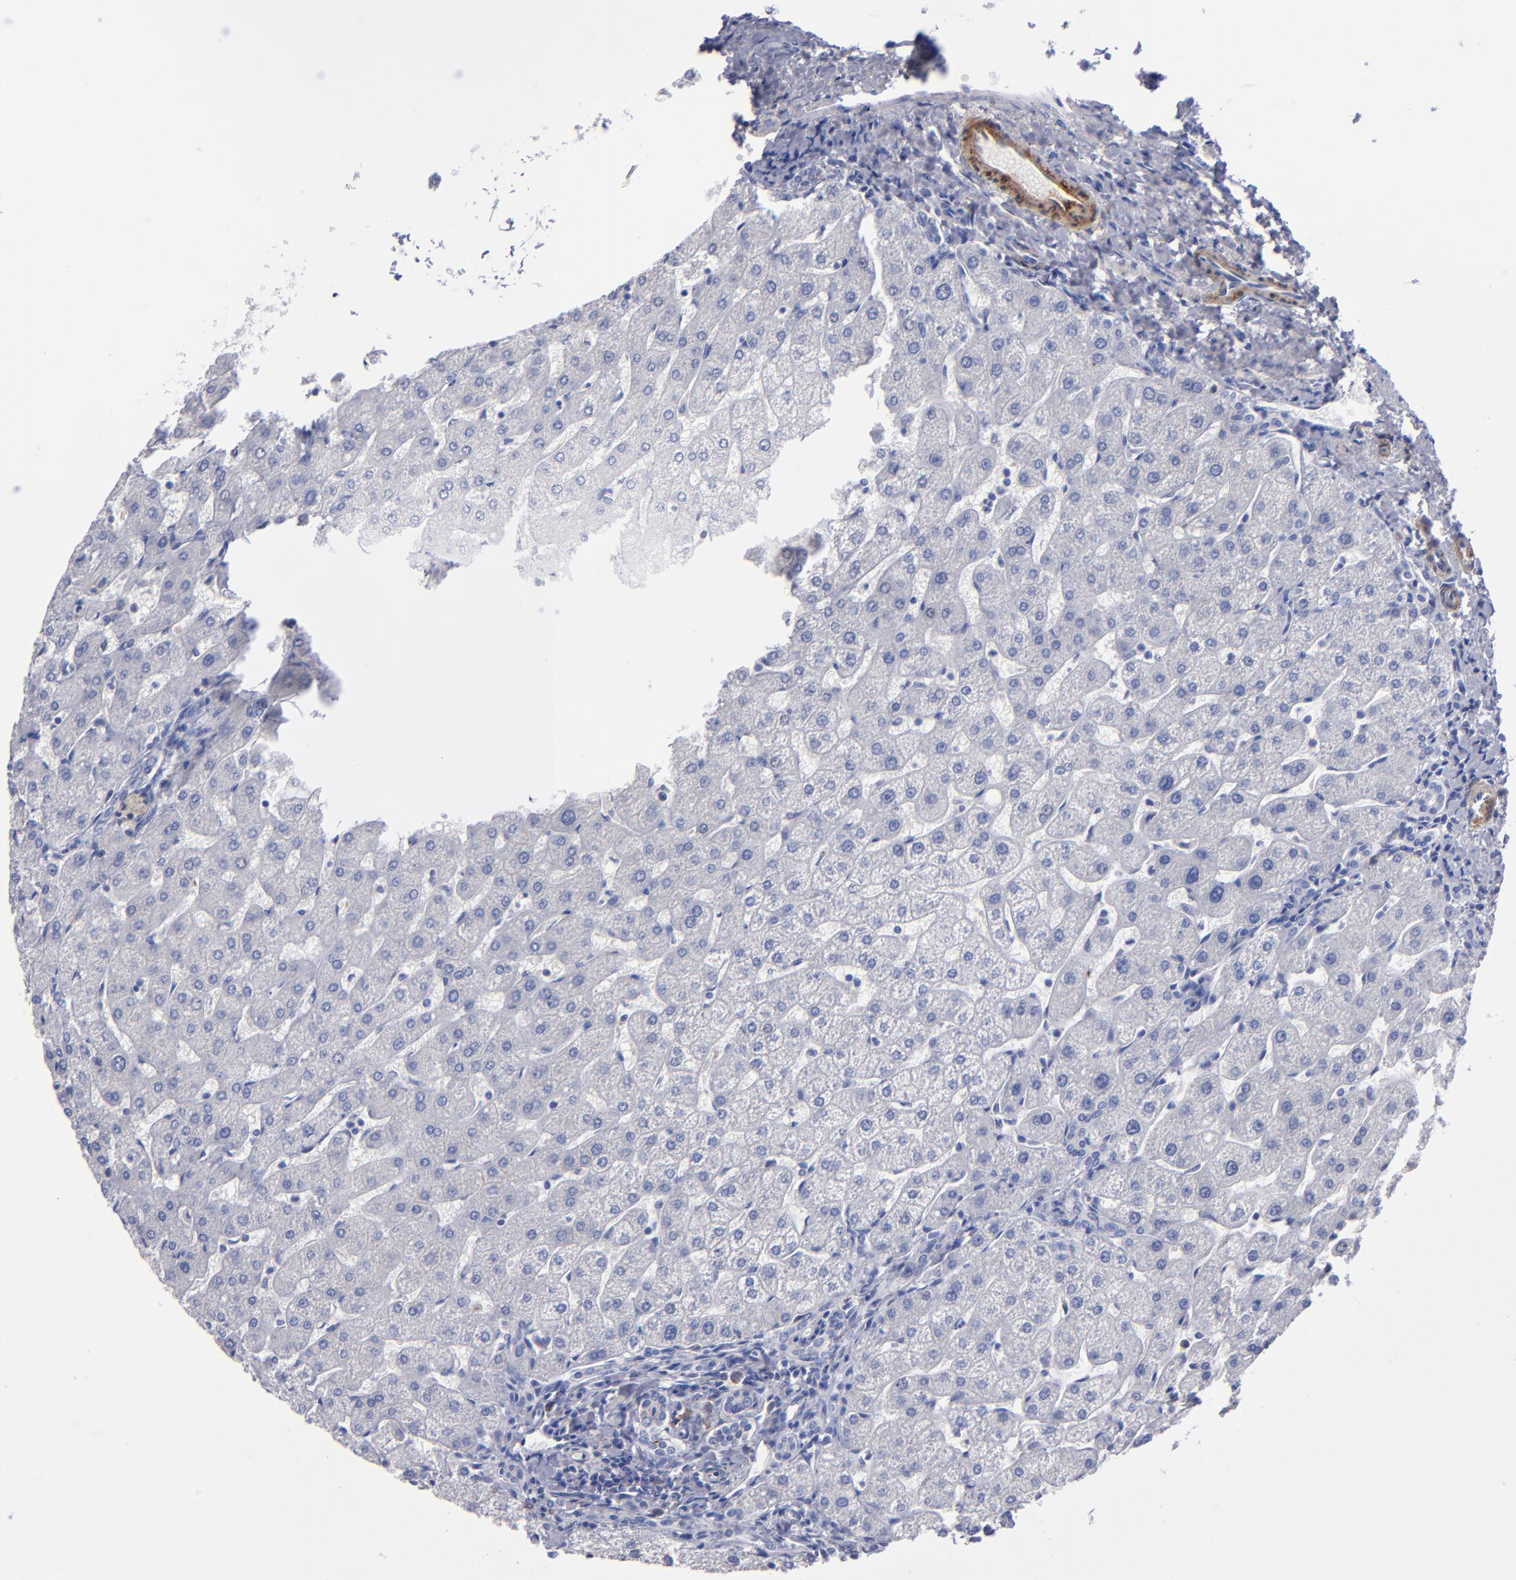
{"staining": {"intensity": "negative", "quantity": "none", "location": "none"}, "tissue": "liver", "cell_type": "Cholangiocytes", "image_type": "normal", "snomed": [{"axis": "morphology", "description": "Normal tissue, NOS"}, {"axis": "topography", "description": "Liver"}], "caption": "Photomicrograph shows no protein expression in cholangiocytes of benign liver. (DAB (3,3'-diaminobenzidine) immunohistochemistry visualized using brightfield microscopy, high magnification).", "gene": "MFGE8", "patient": {"sex": "male", "age": 67}}